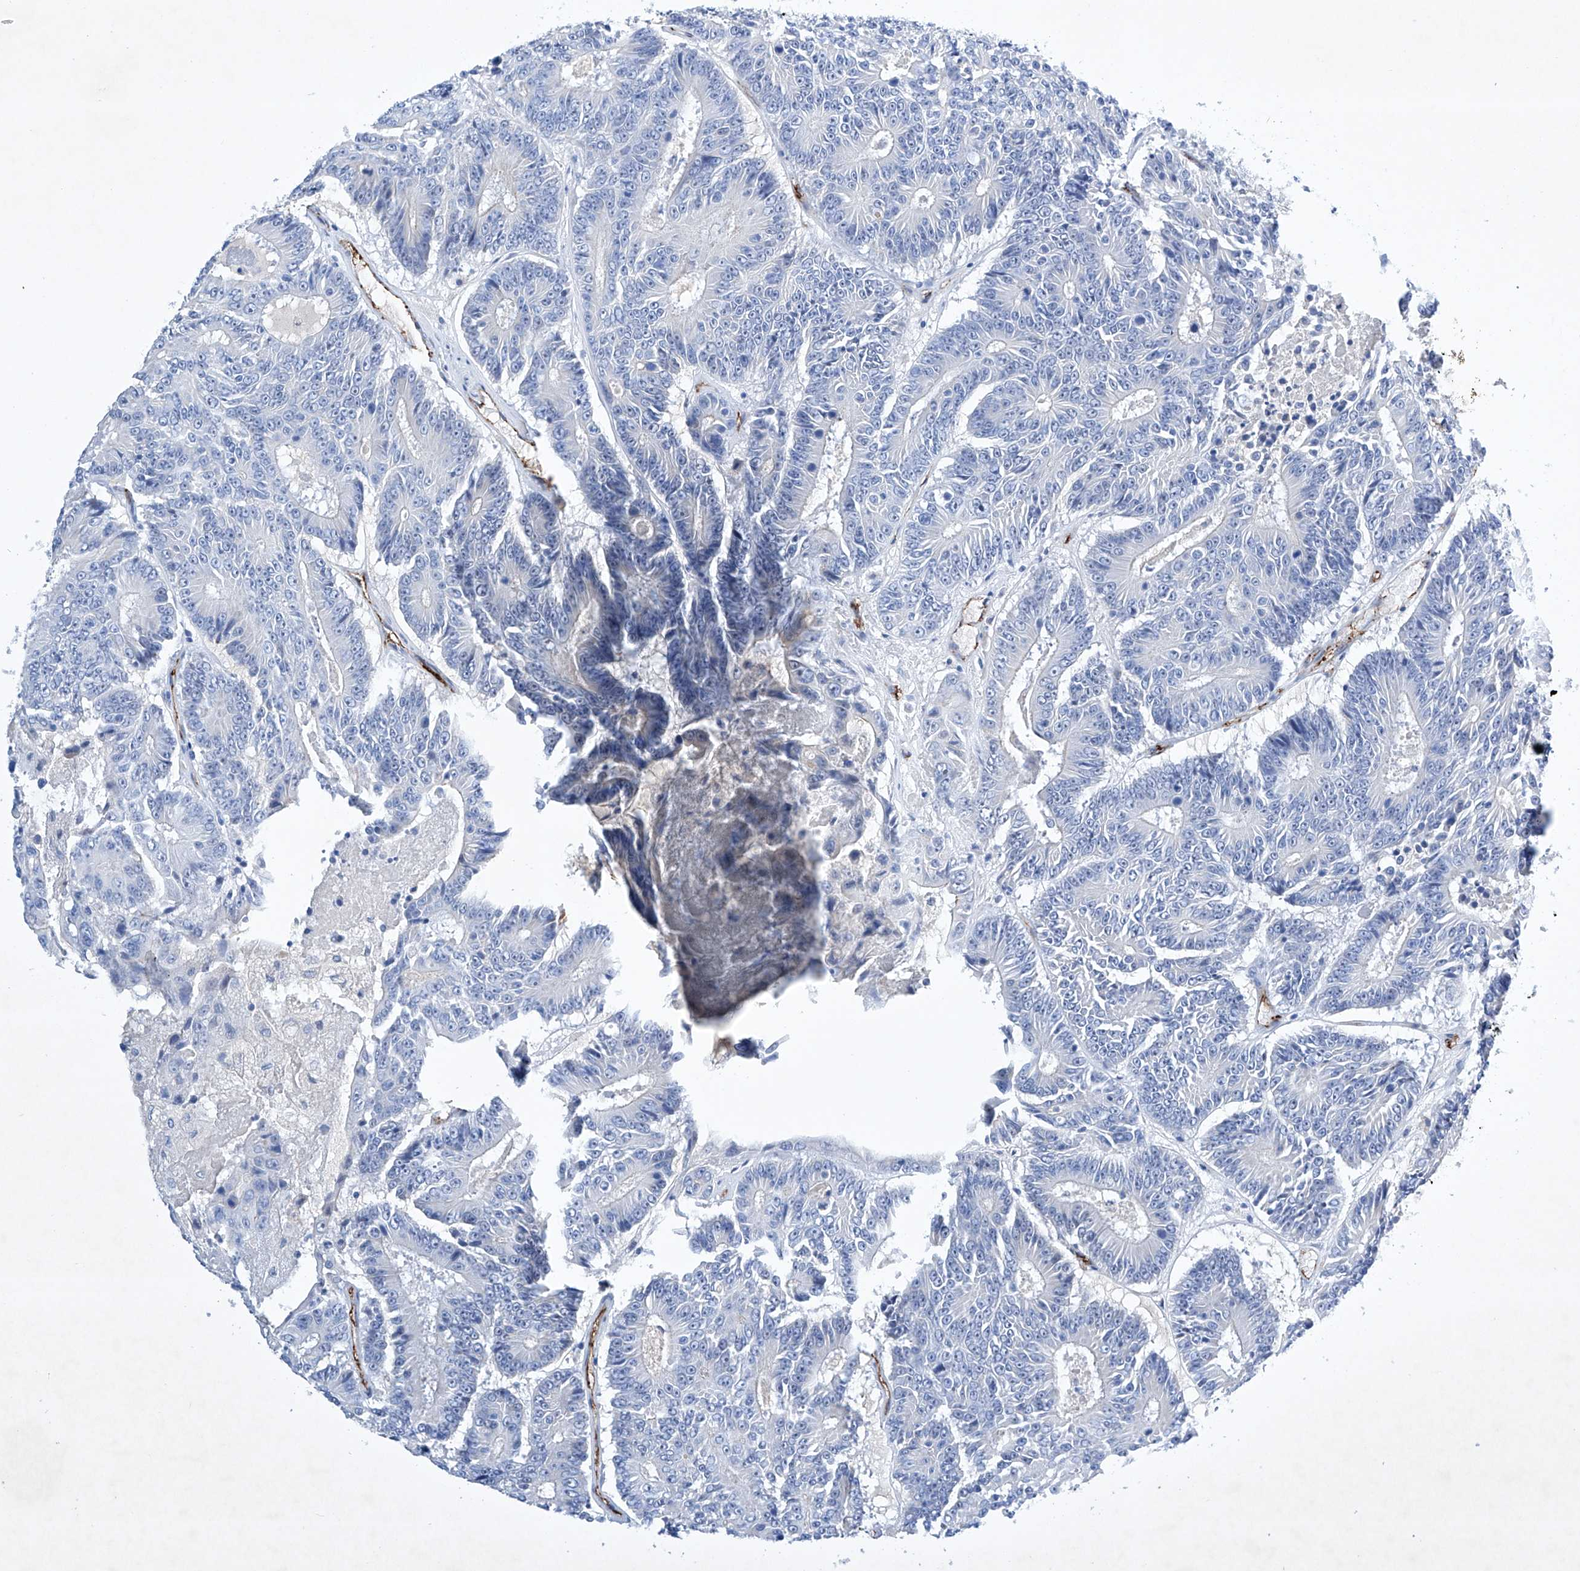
{"staining": {"intensity": "negative", "quantity": "none", "location": "none"}, "tissue": "colorectal cancer", "cell_type": "Tumor cells", "image_type": "cancer", "snomed": [{"axis": "morphology", "description": "Adenocarcinoma, NOS"}, {"axis": "topography", "description": "Colon"}], "caption": "Tumor cells show no significant protein positivity in adenocarcinoma (colorectal).", "gene": "ETV7", "patient": {"sex": "male", "age": 83}}